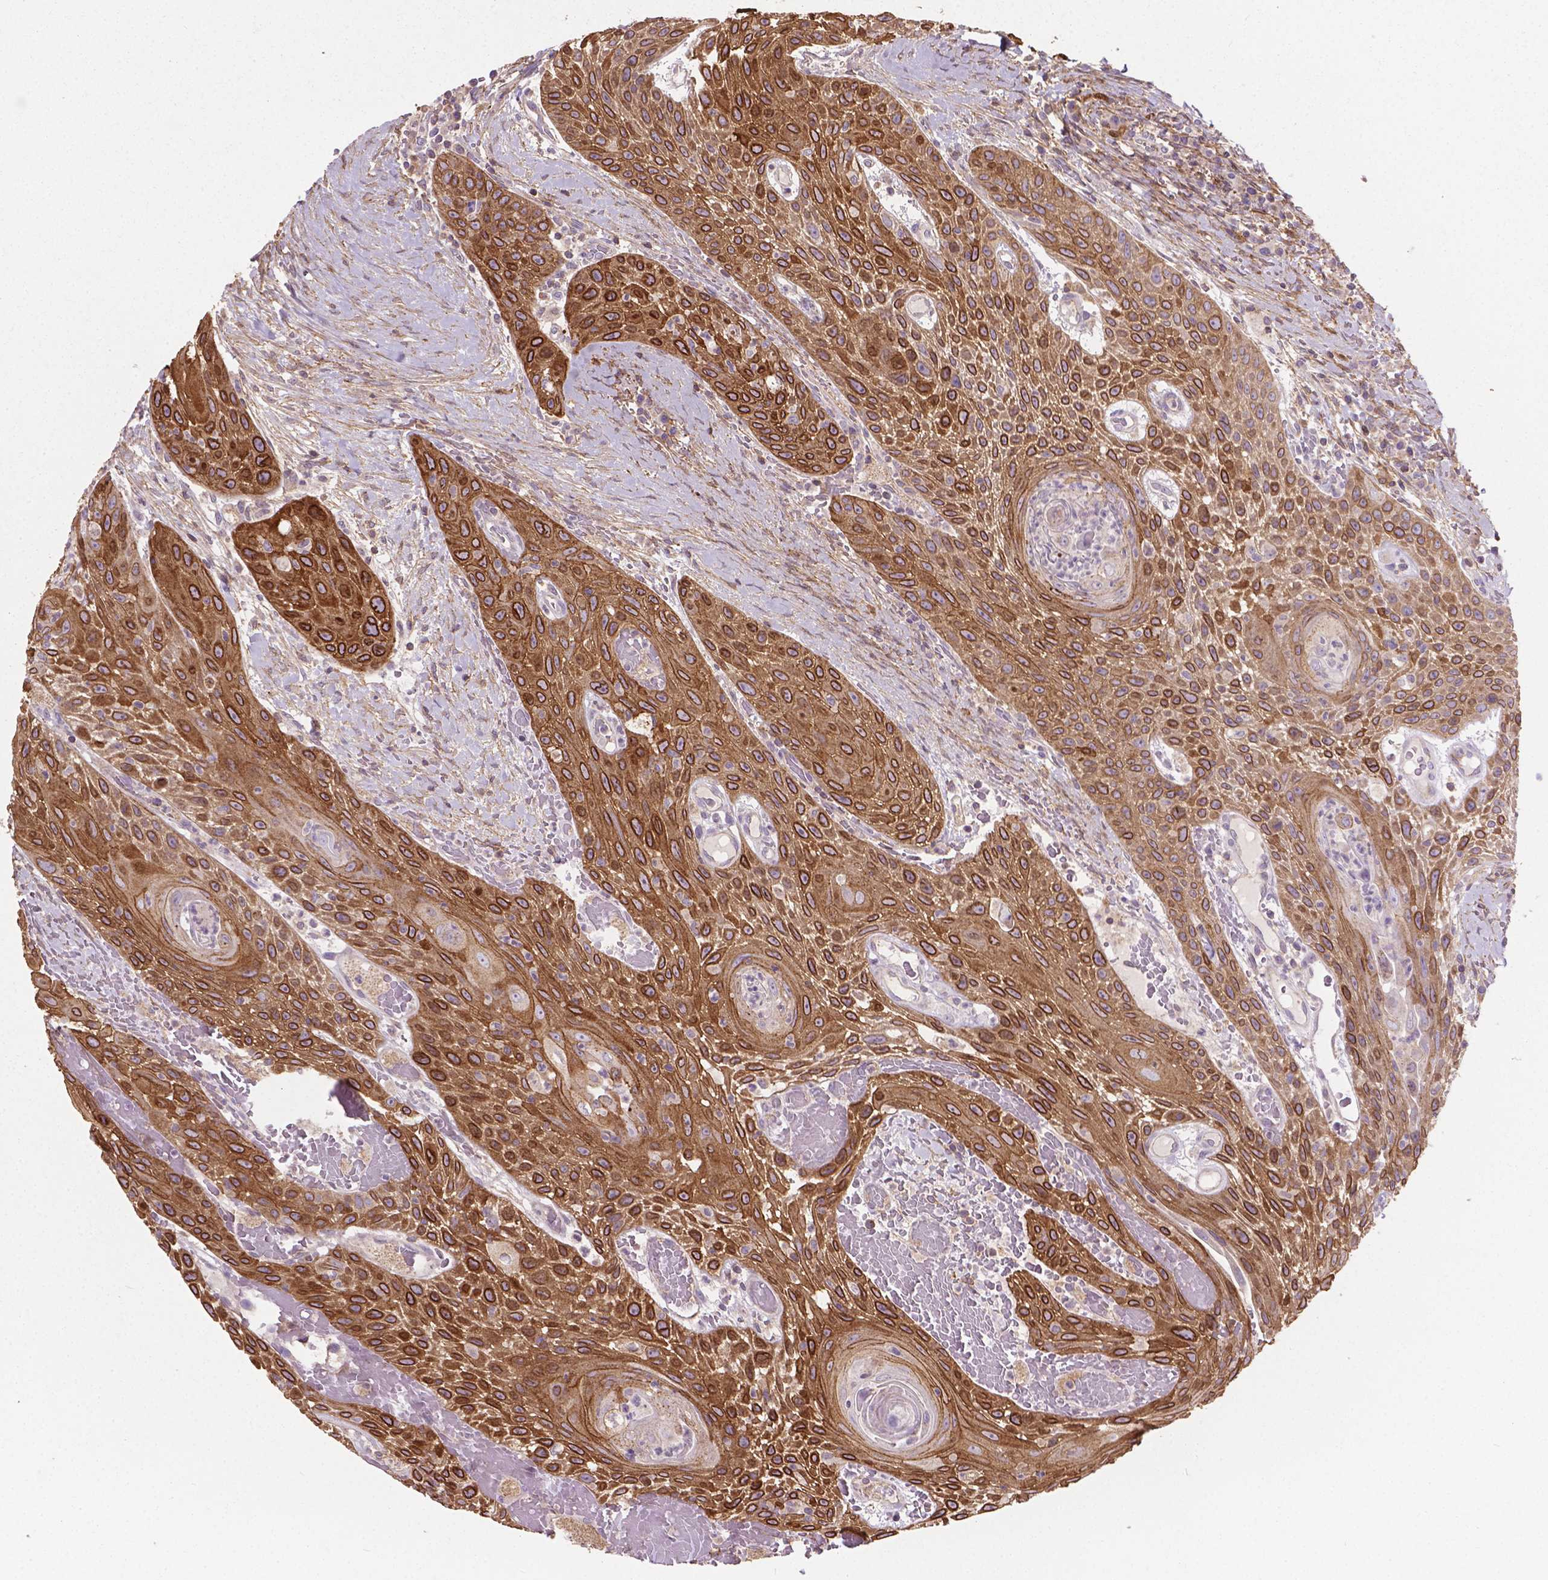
{"staining": {"intensity": "strong", "quantity": ">75%", "location": "cytoplasmic/membranous"}, "tissue": "head and neck cancer", "cell_type": "Tumor cells", "image_type": "cancer", "snomed": [{"axis": "morphology", "description": "Squamous cell carcinoma, NOS"}, {"axis": "topography", "description": "Head-Neck"}], "caption": "Protein analysis of head and neck squamous cell carcinoma tissue exhibits strong cytoplasmic/membranous staining in approximately >75% of tumor cells. Using DAB (brown) and hematoxylin (blue) stains, captured at high magnification using brightfield microscopy.", "gene": "TCAF1", "patient": {"sex": "male", "age": 69}}